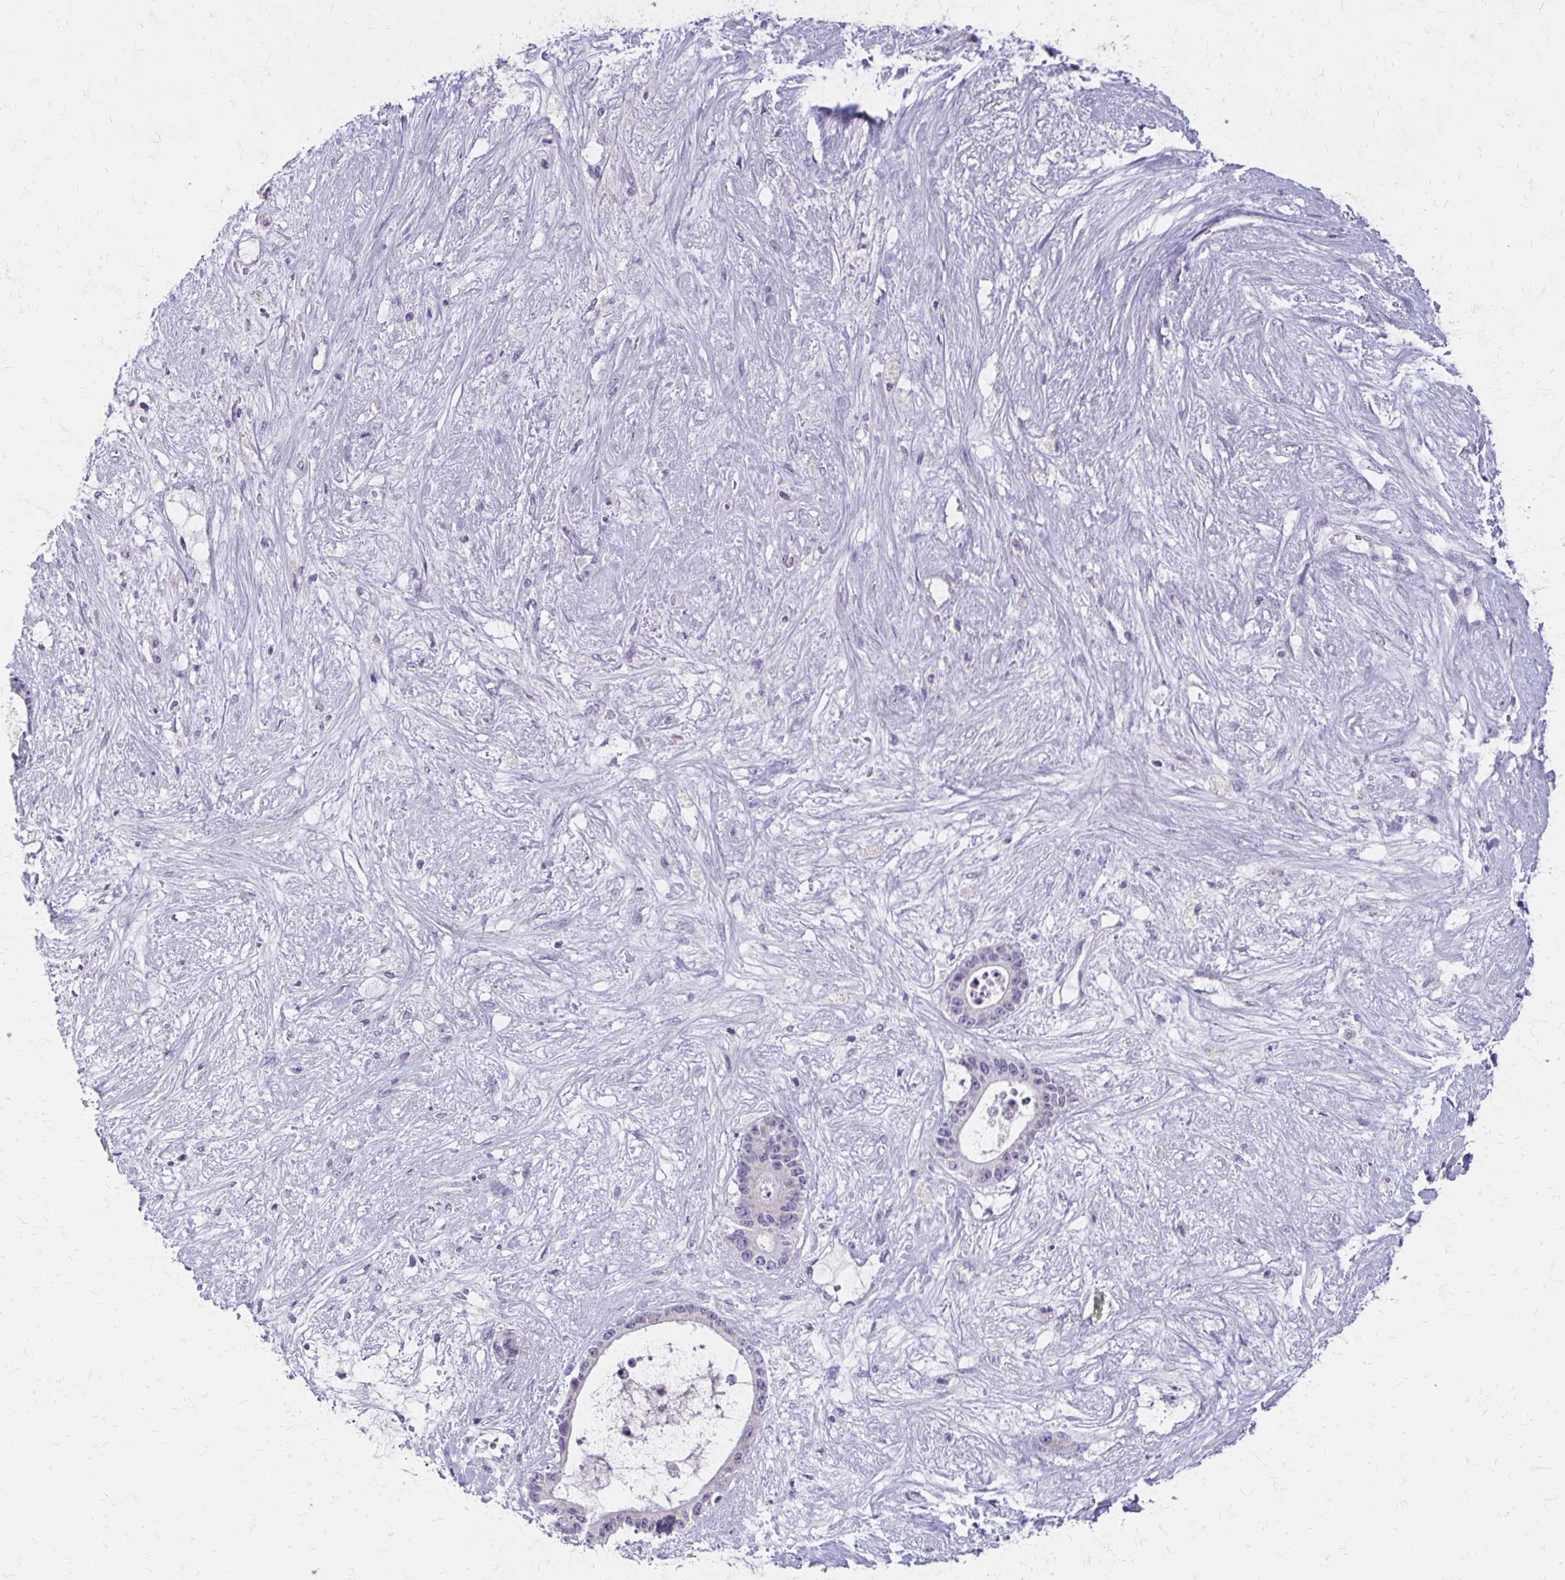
{"staining": {"intensity": "negative", "quantity": "none", "location": "none"}, "tissue": "liver cancer", "cell_type": "Tumor cells", "image_type": "cancer", "snomed": [{"axis": "morphology", "description": "Normal tissue, NOS"}, {"axis": "morphology", "description": "Cholangiocarcinoma"}, {"axis": "topography", "description": "Liver"}, {"axis": "topography", "description": "Peripheral nerve tissue"}], "caption": "A high-resolution image shows immunohistochemistry (IHC) staining of cholangiocarcinoma (liver), which demonstrates no significant staining in tumor cells. The staining was performed using DAB (3,3'-diaminobenzidine) to visualize the protein expression in brown, while the nuclei were stained in blue with hematoxylin (Magnification: 20x).", "gene": "BBS12", "patient": {"sex": "female", "age": 73}}